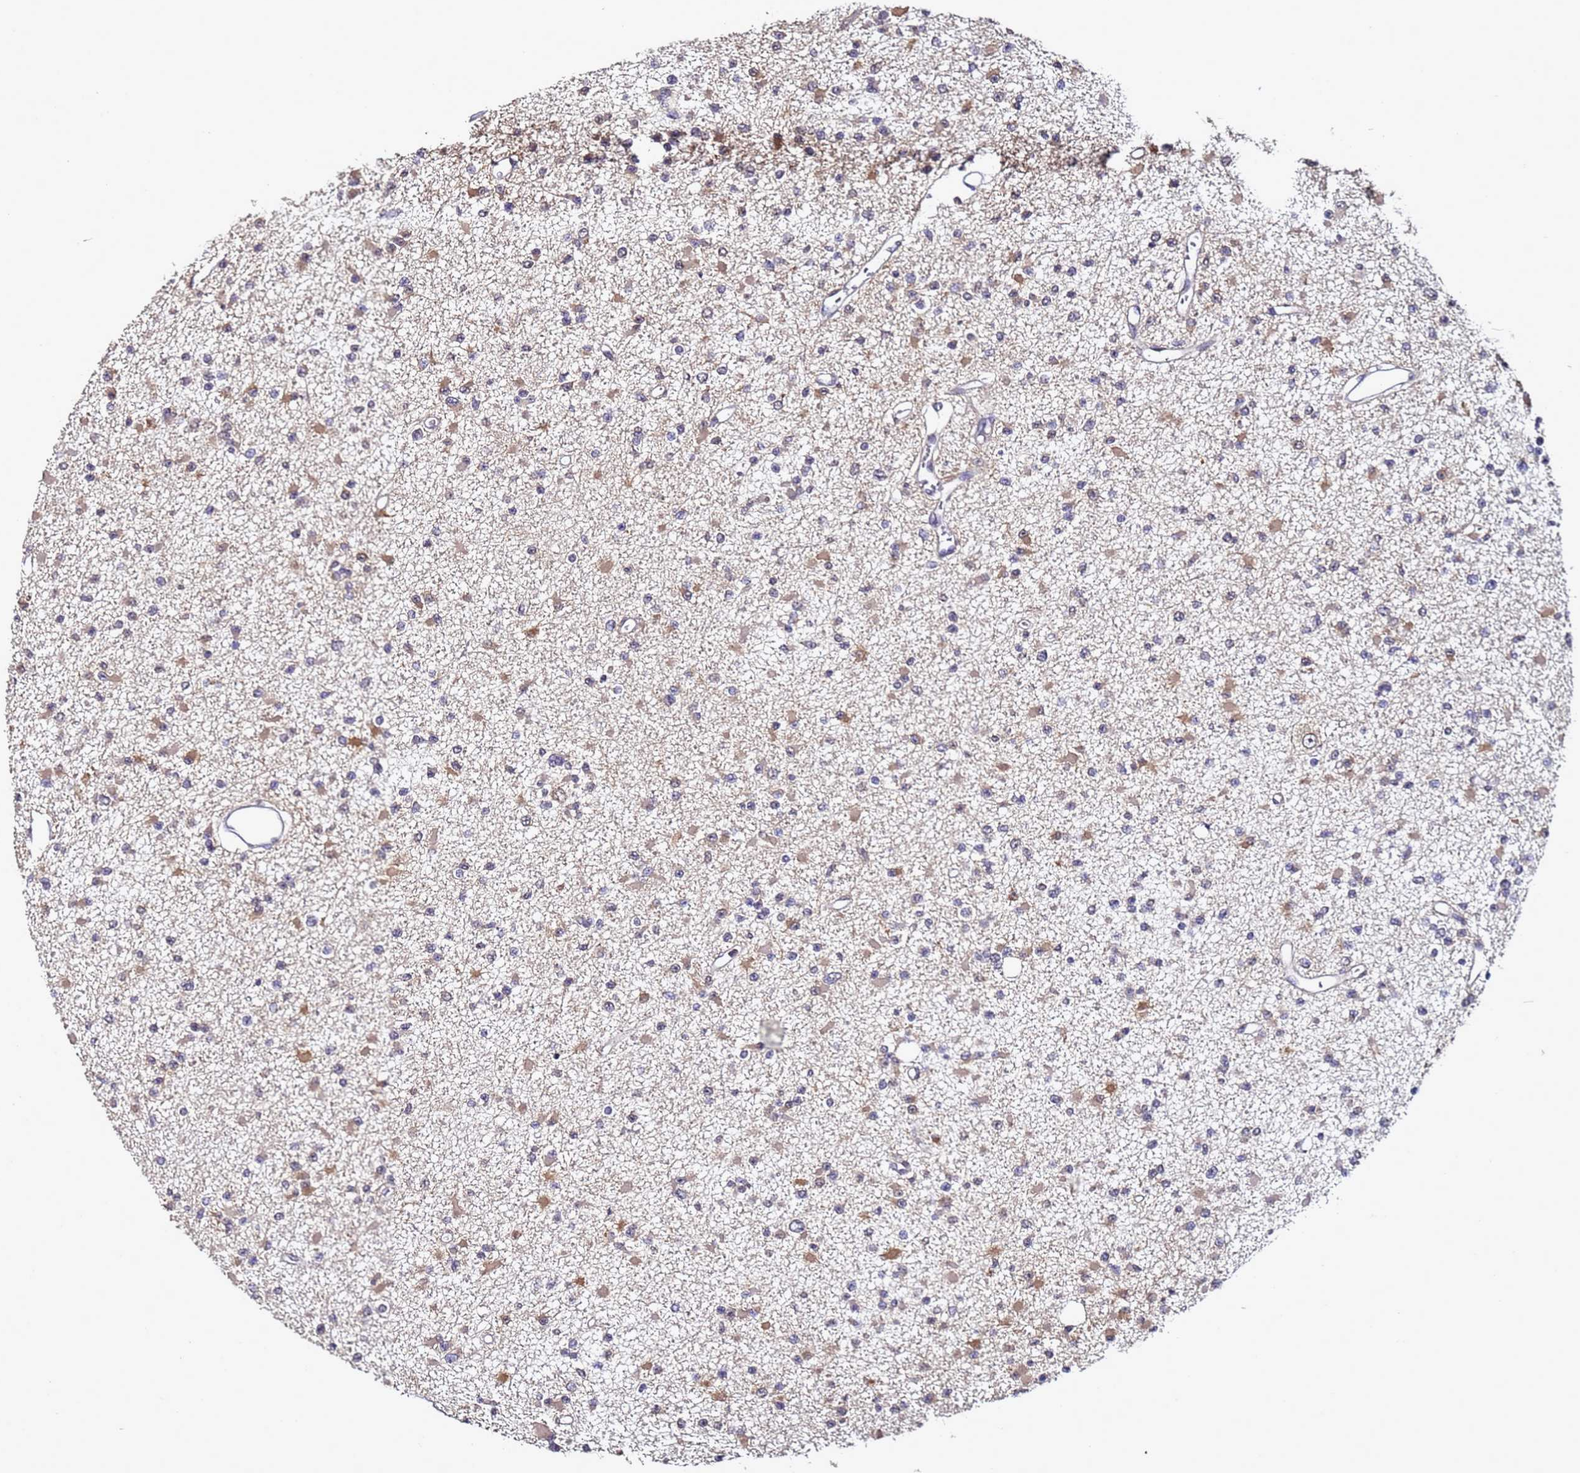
{"staining": {"intensity": "weak", "quantity": "25%-75%", "location": "cytoplasmic/membranous"}, "tissue": "glioma", "cell_type": "Tumor cells", "image_type": "cancer", "snomed": [{"axis": "morphology", "description": "Glioma, malignant, Low grade"}, {"axis": "topography", "description": "Brain"}], "caption": "Glioma was stained to show a protein in brown. There is low levels of weak cytoplasmic/membranous positivity in about 25%-75% of tumor cells. (brown staining indicates protein expression, while blue staining denotes nuclei).", "gene": "ANKRD17", "patient": {"sex": "female", "age": 22}}